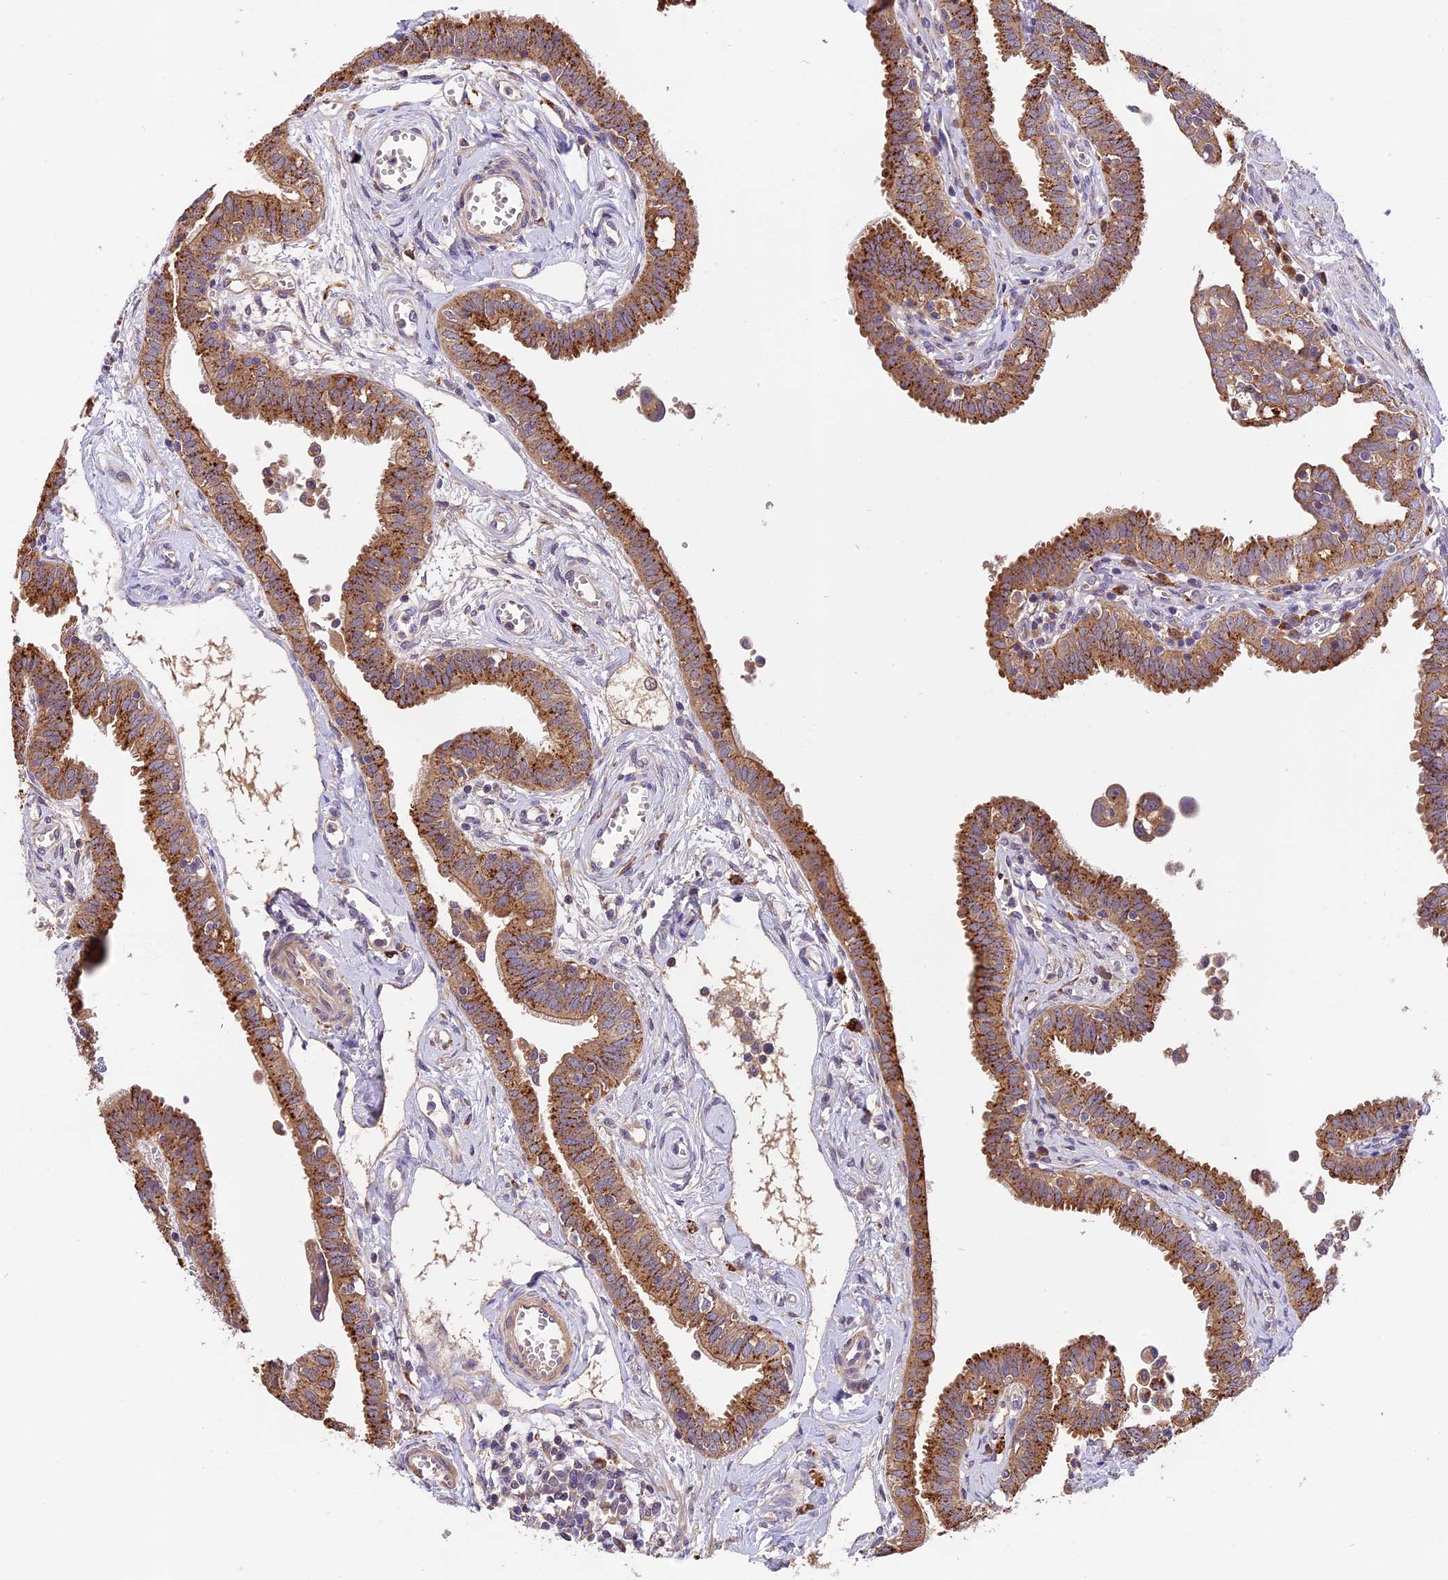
{"staining": {"intensity": "strong", "quantity": ">75%", "location": "cytoplasmic/membranous"}, "tissue": "fallopian tube", "cell_type": "Glandular cells", "image_type": "normal", "snomed": [{"axis": "morphology", "description": "Normal tissue, NOS"}, {"axis": "morphology", "description": "Carcinoma, NOS"}, {"axis": "topography", "description": "Fallopian tube"}, {"axis": "topography", "description": "Ovary"}], "caption": "This histopathology image displays benign fallopian tube stained with immunohistochemistry to label a protein in brown. The cytoplasmic/membranous of glandular cells show strong positivity for the protein. Nuclei are counter-stained blue.", "gene": "COPE", "patient": {"sex": "female", "age": 59}}